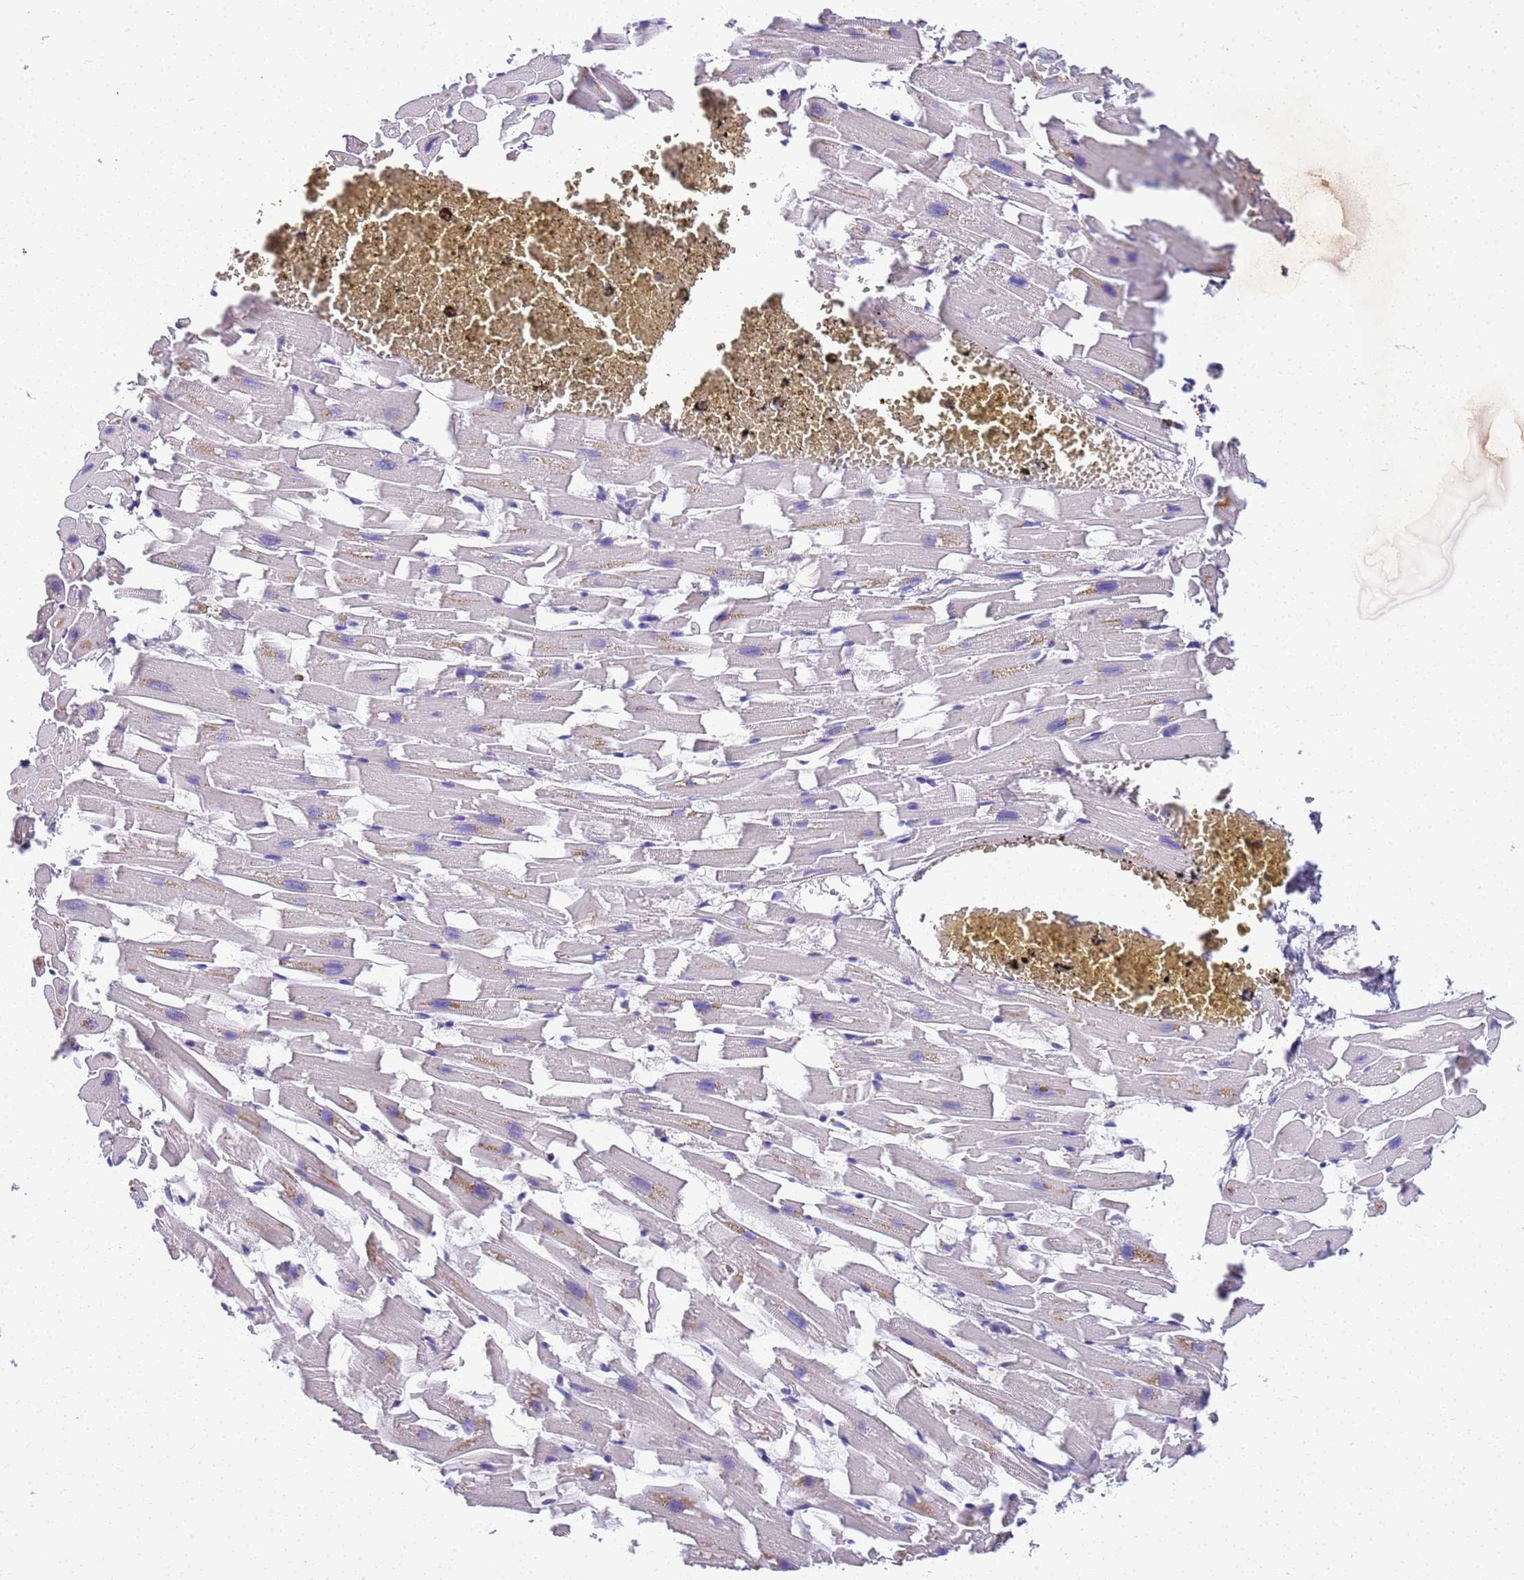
{"staining": {"intensity": "negative", "quantity": "none", "location": "none"}, "tissue": "heart muscle", "cell_type": "Cardiomyocytes", "image_type": "normal", "snomed": [{"axis": "morphology", "description": "Normal tissue, NOS"}, {"axis": "topography", "description": "Heart"}], "caption": "Micrograph shows no significant protein expression in cardiomyocytes of unremarkable heart muscle.", "gene": "CTRC", "patient": {"sex": "female", "age": 64}}